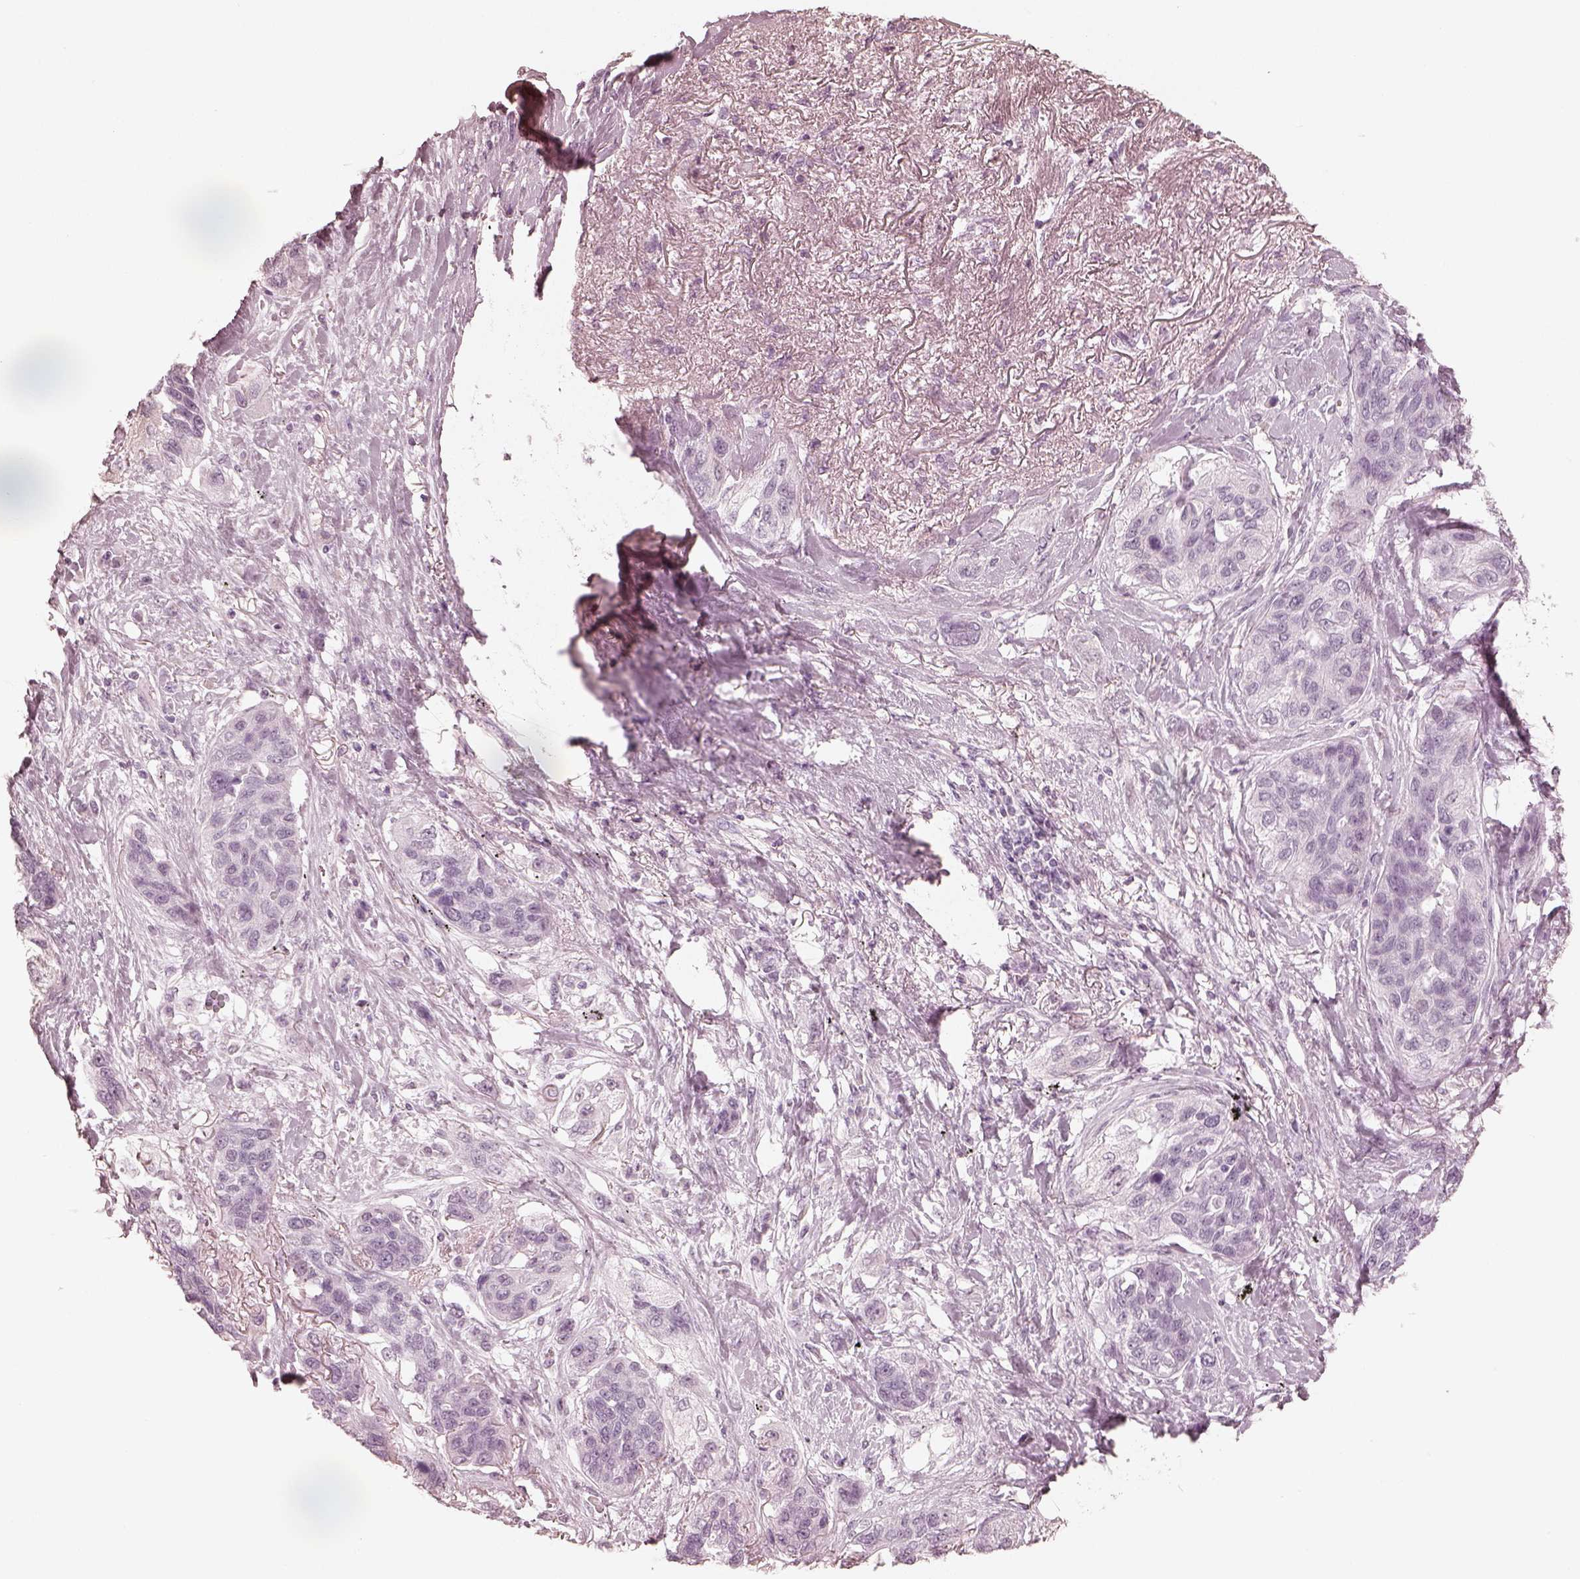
{"staining": {"intensity": "negative", "quantity": "none", "location": "none"}, "tissue": "lung cancer", "cell_type": "Tumor cells", "image_type": "cancer", "snomed": [{"axis": "morphology", "description": "Squamous cell carcinoma, NOS"}, {"axis": "topography", "description": "Lung"}], "caption": "The image exhibits no staining of tumor cells in lung cancer (squamous cell carcinoma).", "gene": "CALR3", "patient": {"sex": "female", "age": 70}}